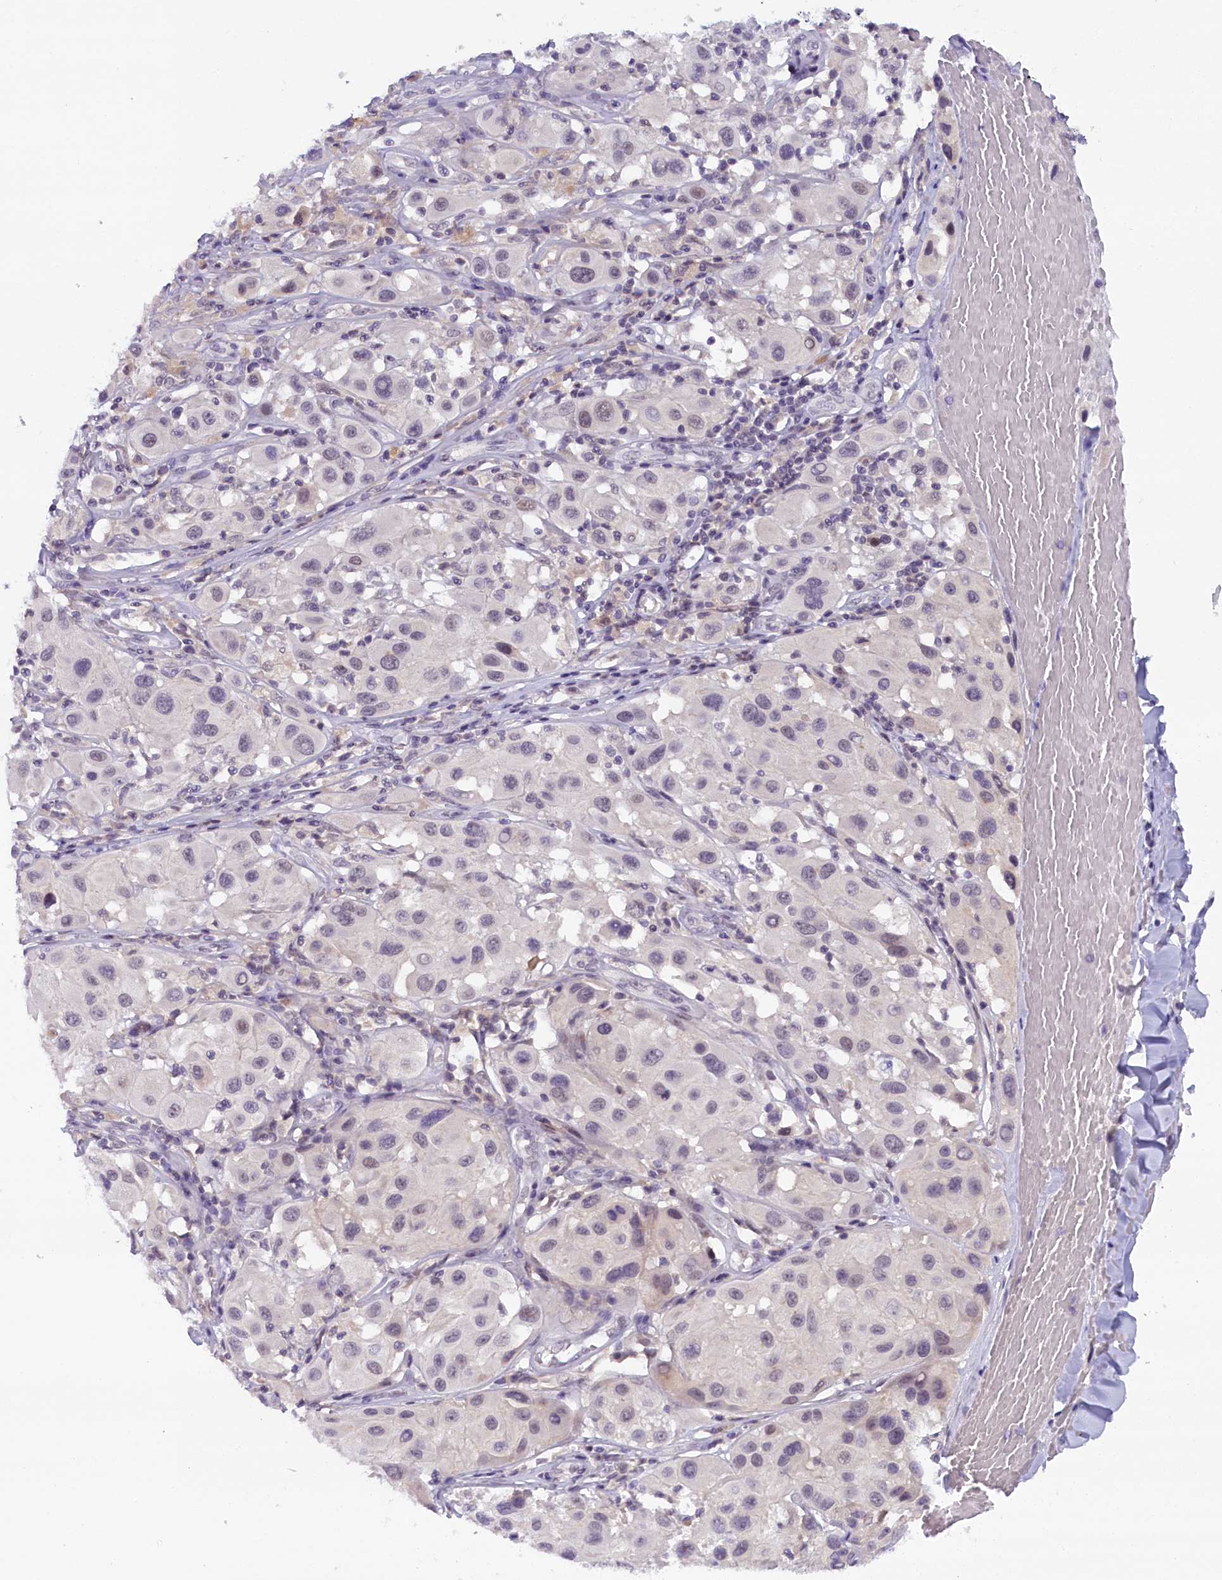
{"staining": {"intensity": "negative", "quantity": "none", "location": "none"}, "tissue": "melanoma", "cell_type": "Tumor cells", "image_type": "cancer", "snomed": [{"axis": "morphology", "description": "Malignant melanoma, Metastatic site"}, {"axis": "topography", "description": "Skin"}], "caption": "Immunohistochemistry image of melanoma stained for a protein (brown), which displays no expression in tumor cells.", "gene": "CRAMP1", "patient": {"sex": "male", "age": 41}}